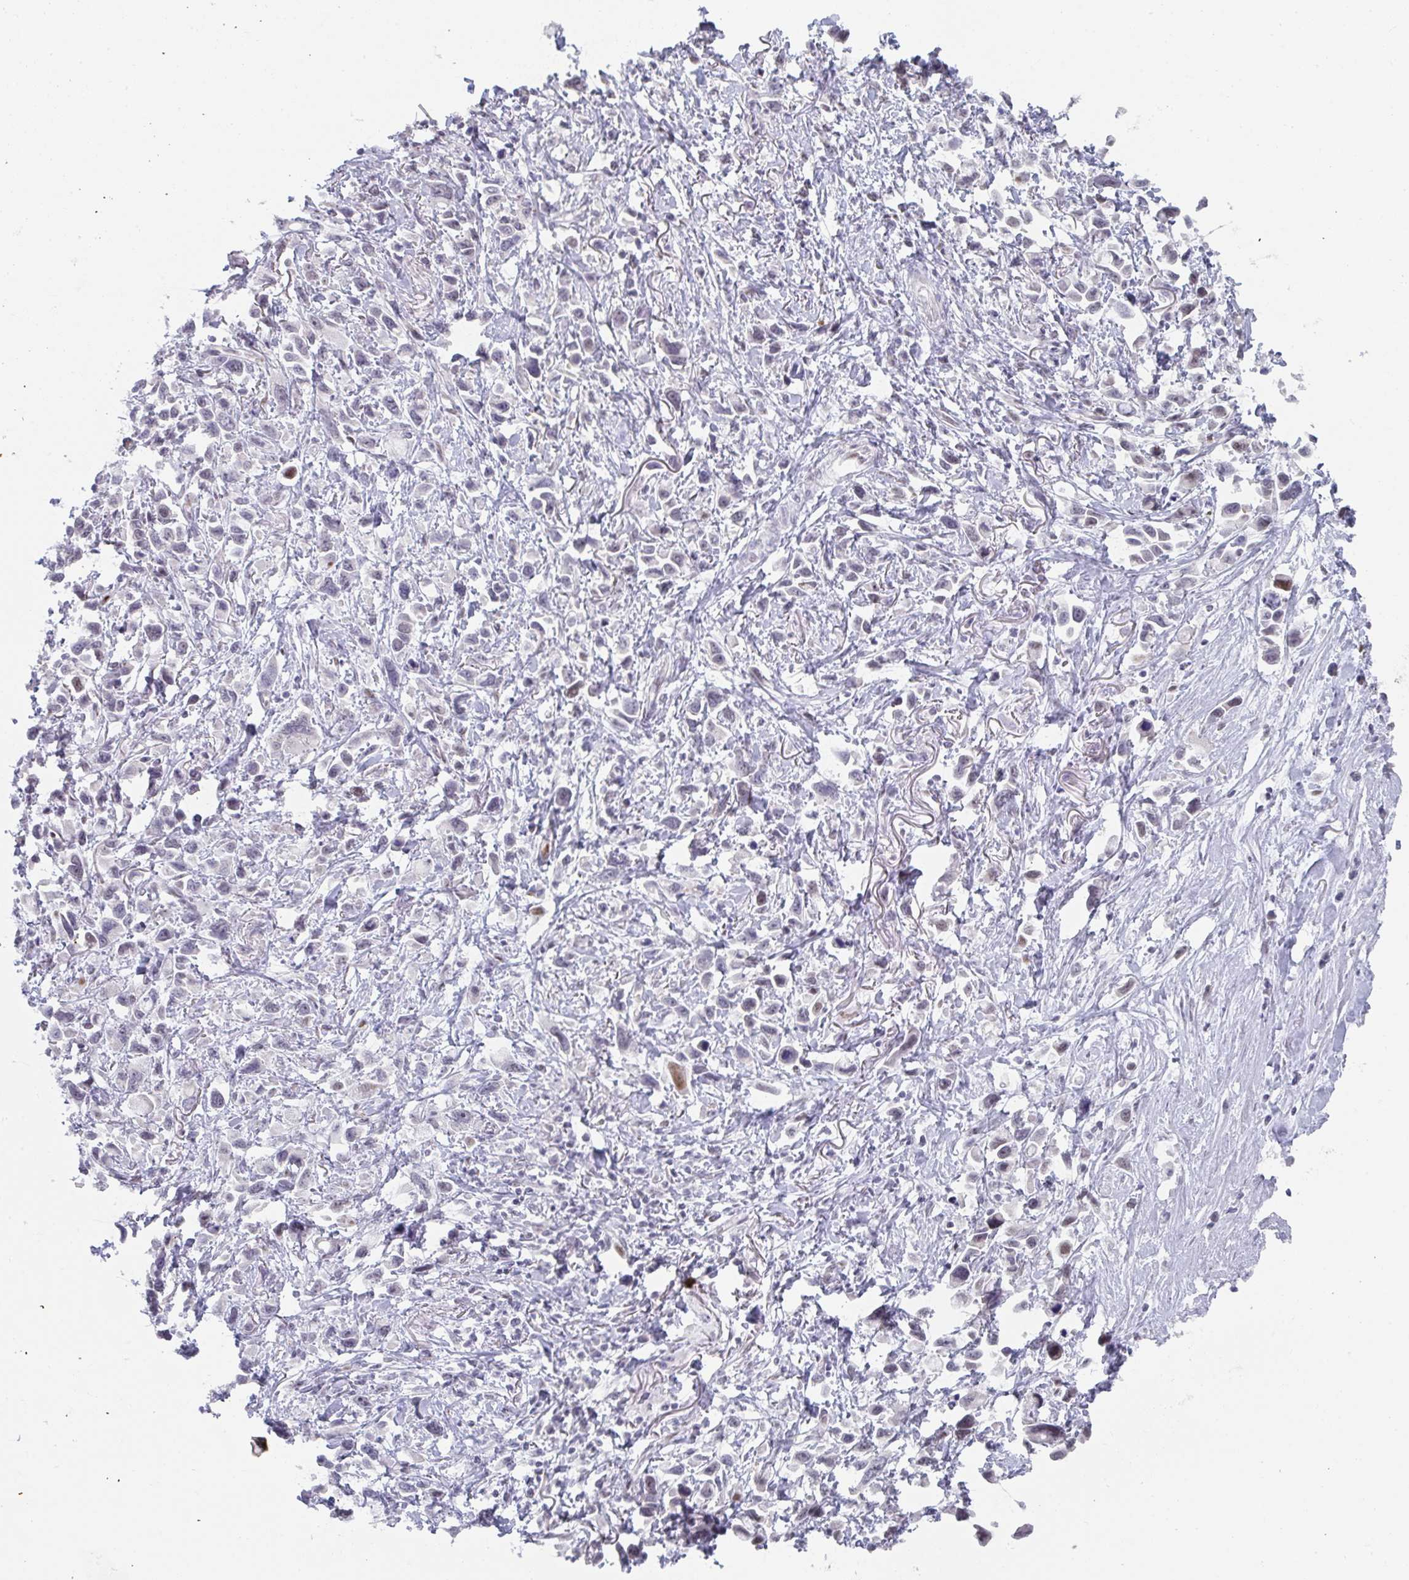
{"staining": {"intensity": "negative", "quantity": "none", "location": "none"}, "tissue": "stomach cancer", "cell_type": "Tumor cells", "image_type": "cancer", "snomed": [{"axis": "morphology", "description": "Adenocarcinoma, NOS"}, {"axis": "topography", "description": "Stomach"}], "caption": "Immunohistochemistry of human adenocarcinoma (stomach) exhibits no expression in tumor cells. (Brightfield microscopy of DAB IHC at high magnification).", "gene": "POU2AF2", "patient": {"sex": "female", "age": 81}}